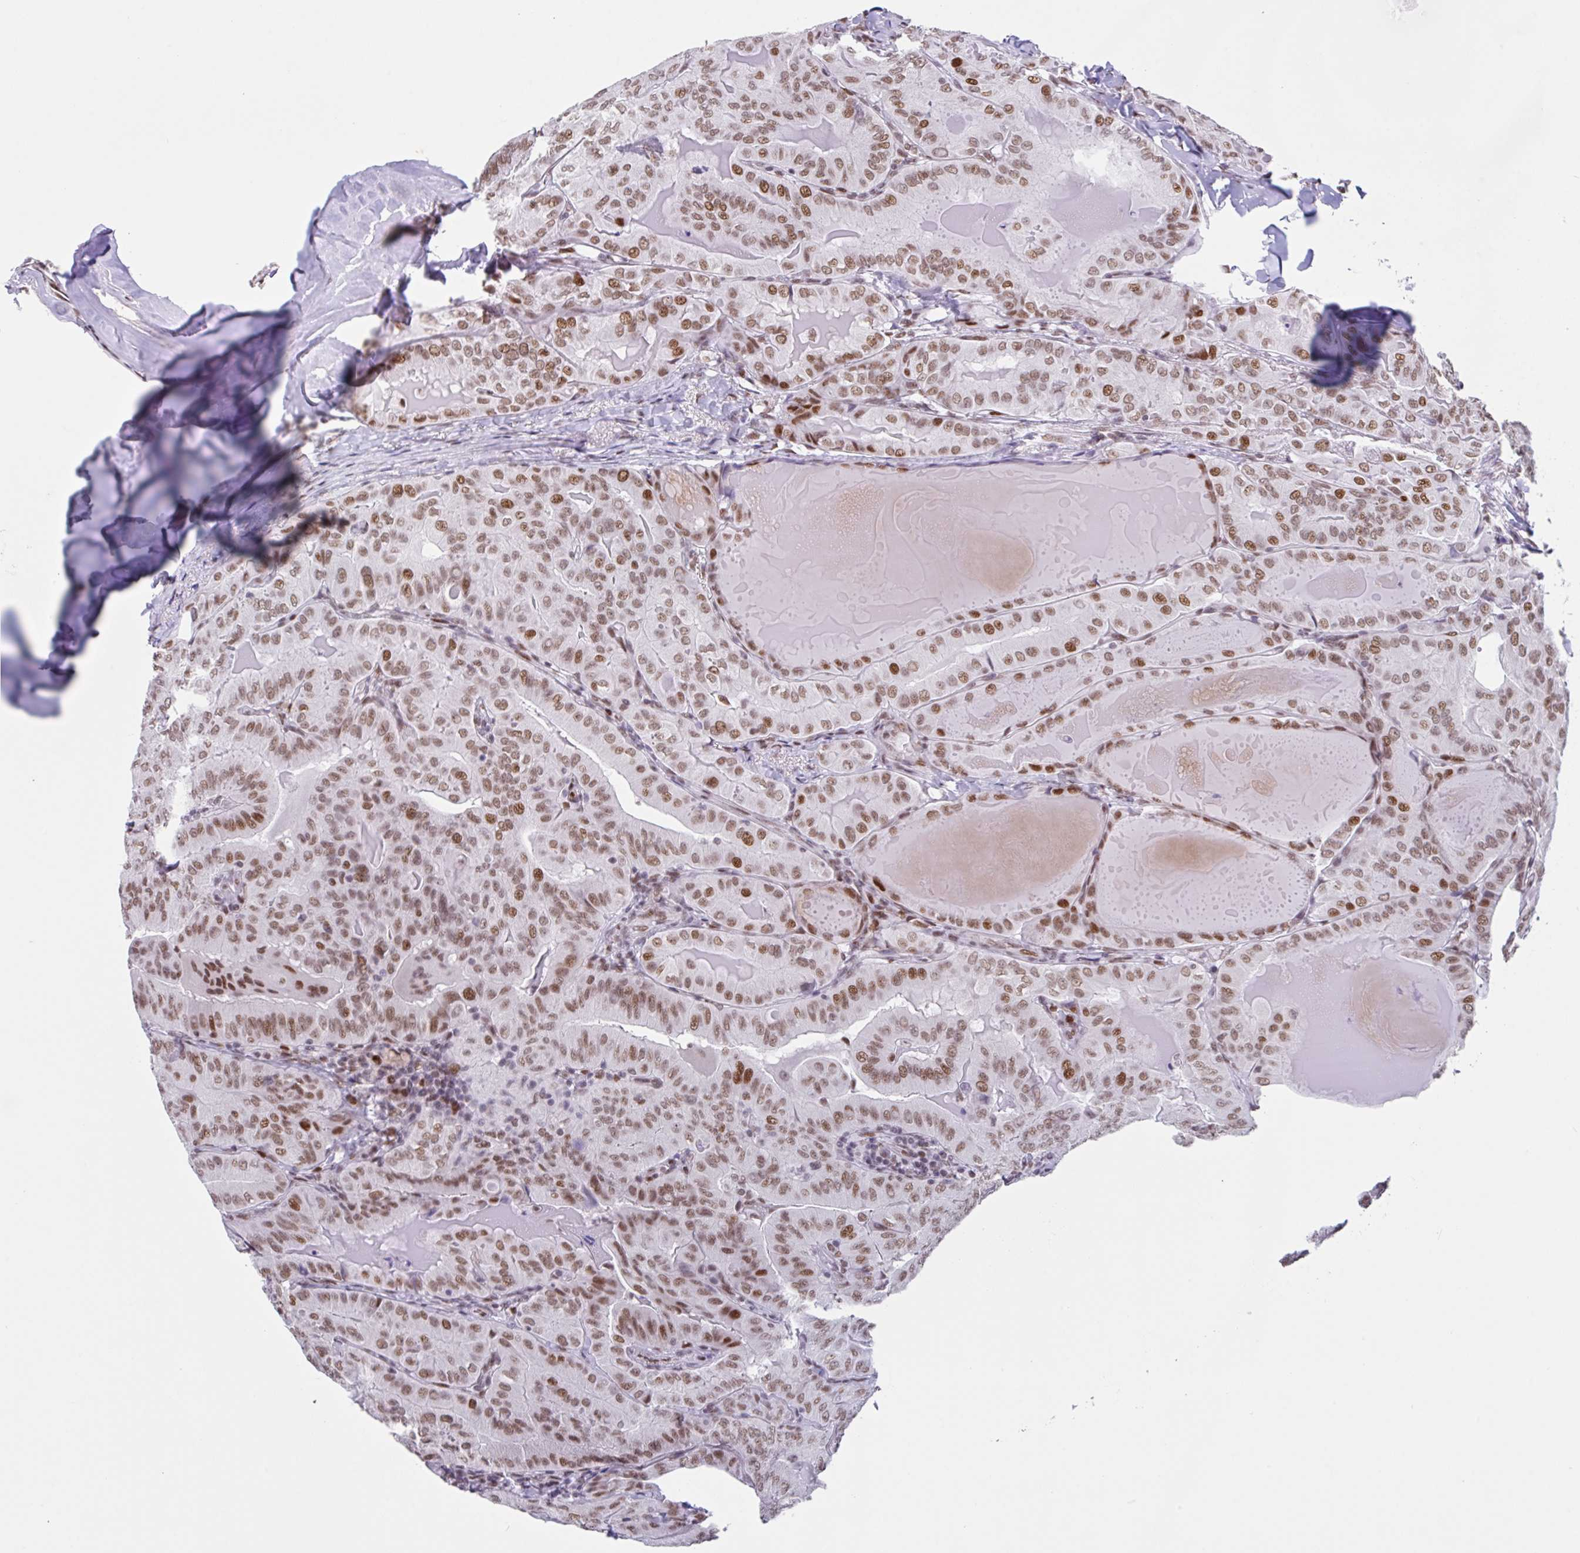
{"staining": {"intensity": "moderate", "quantity": ">75%", "location": "nuclear"}, "tissue": "thyroid cancer", "cell_type": "Tumor cells", "image_type": "cancer", "snomed": [{"axis": "morphology", "description": "Papillary adenocarcinoma, NOS"}, {"axis": "topography", "description": "Thyroid gland"}], "caption": "Brown immunohistochemical staining in thyroid cancer reveals moderate nuclear positivity in approximately >75% of tumor cells.", "gene": "CLP1", "patient": {"sex": "female", "age": 68}}